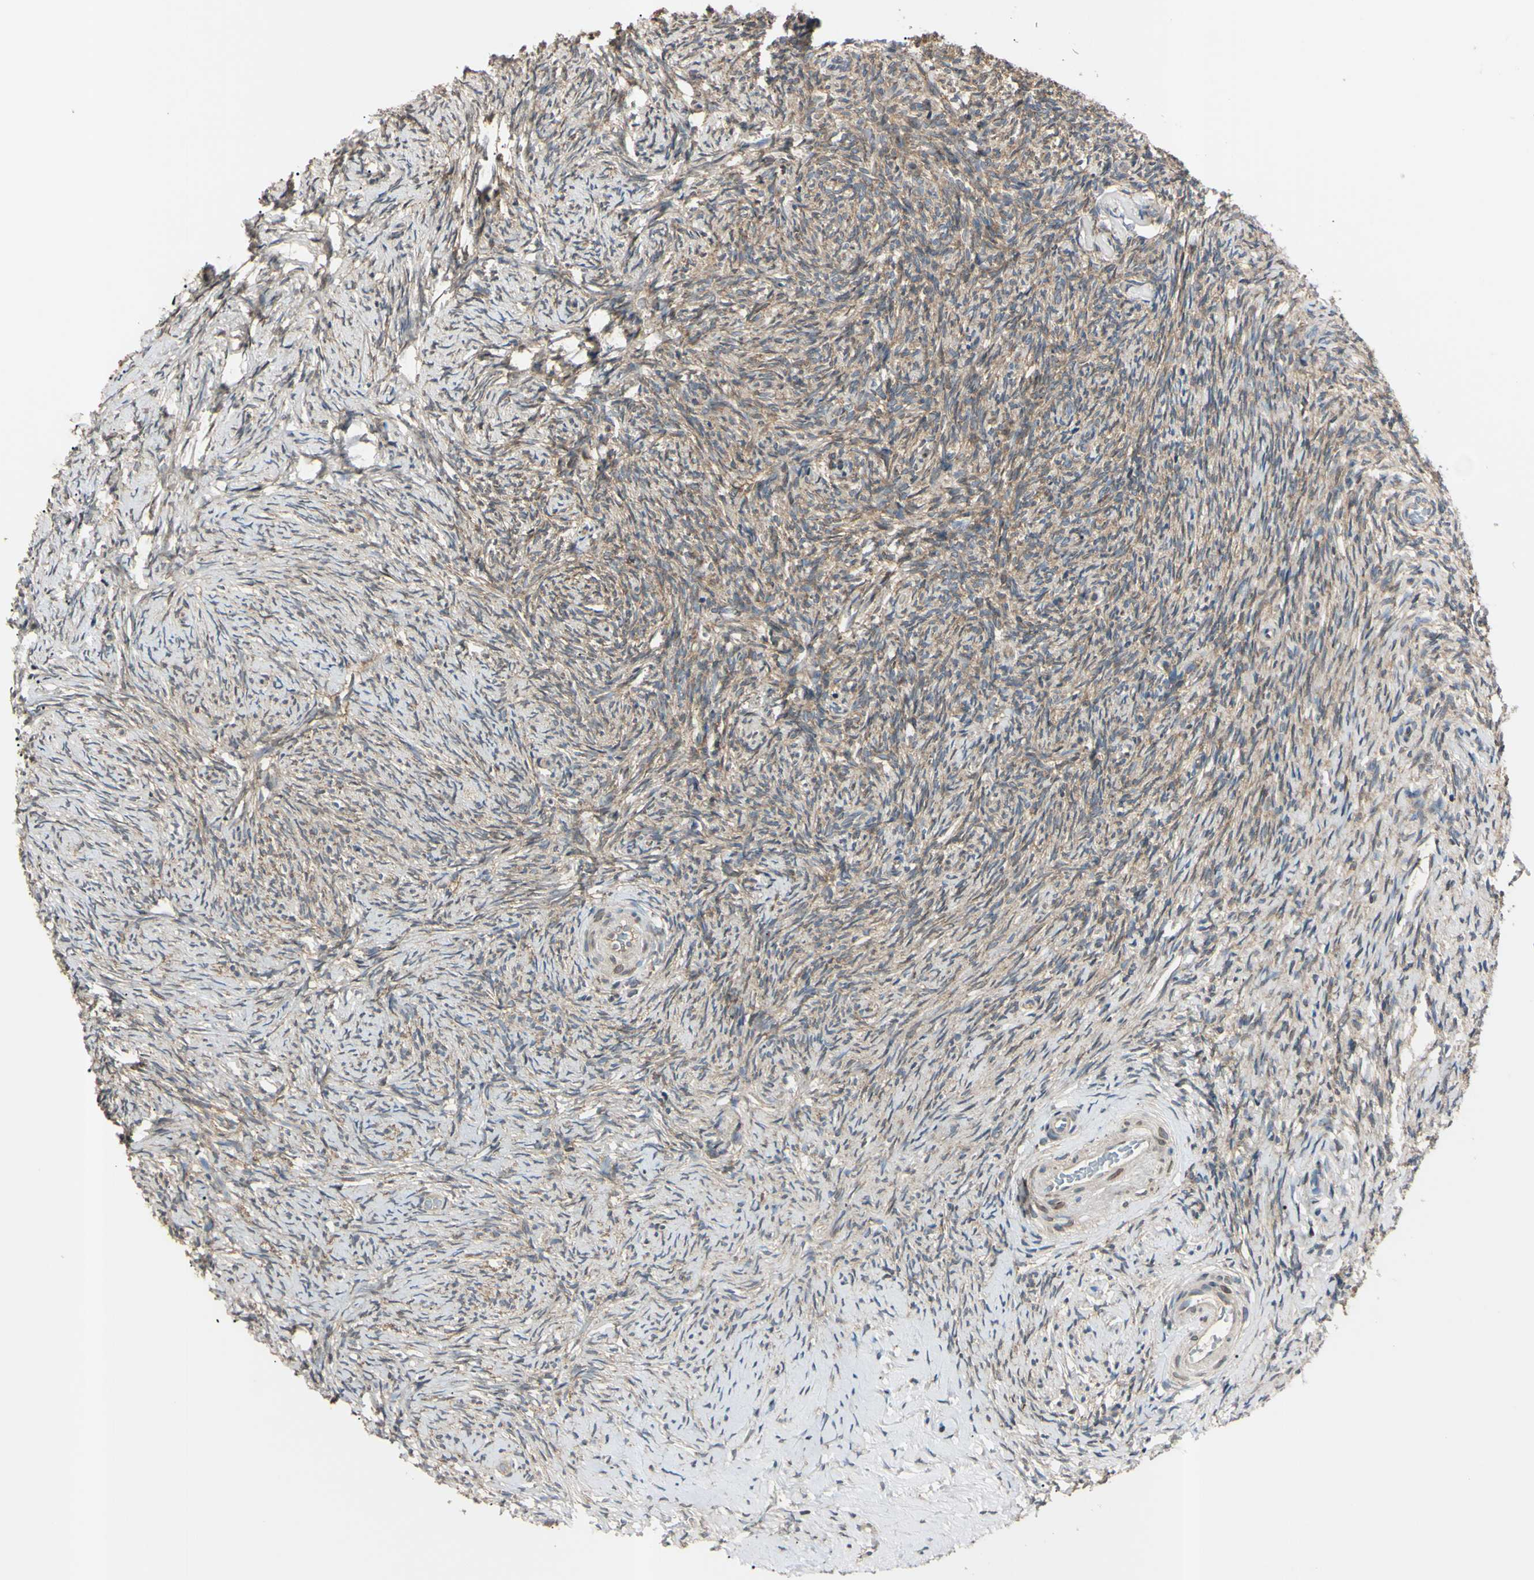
{"staining": {"intensity": "weak", "quantity": "<25%", "location": "cytoplasmic/membranous"}, "tissue": "ovary", "cell_type": "Ovarian stroma cells", "image_type": "normal", "snomed": [{"axis": "morphology", "description": "Normal tissue, NOS"}, {"axis": "topography", "description": "Ovary"}], "caption": "Human ovary stained for a protein using IHC displays no staining in ovarian stroma cells.", "gene": "EPN1", "patient": {"sex": "female", "age": 60}}